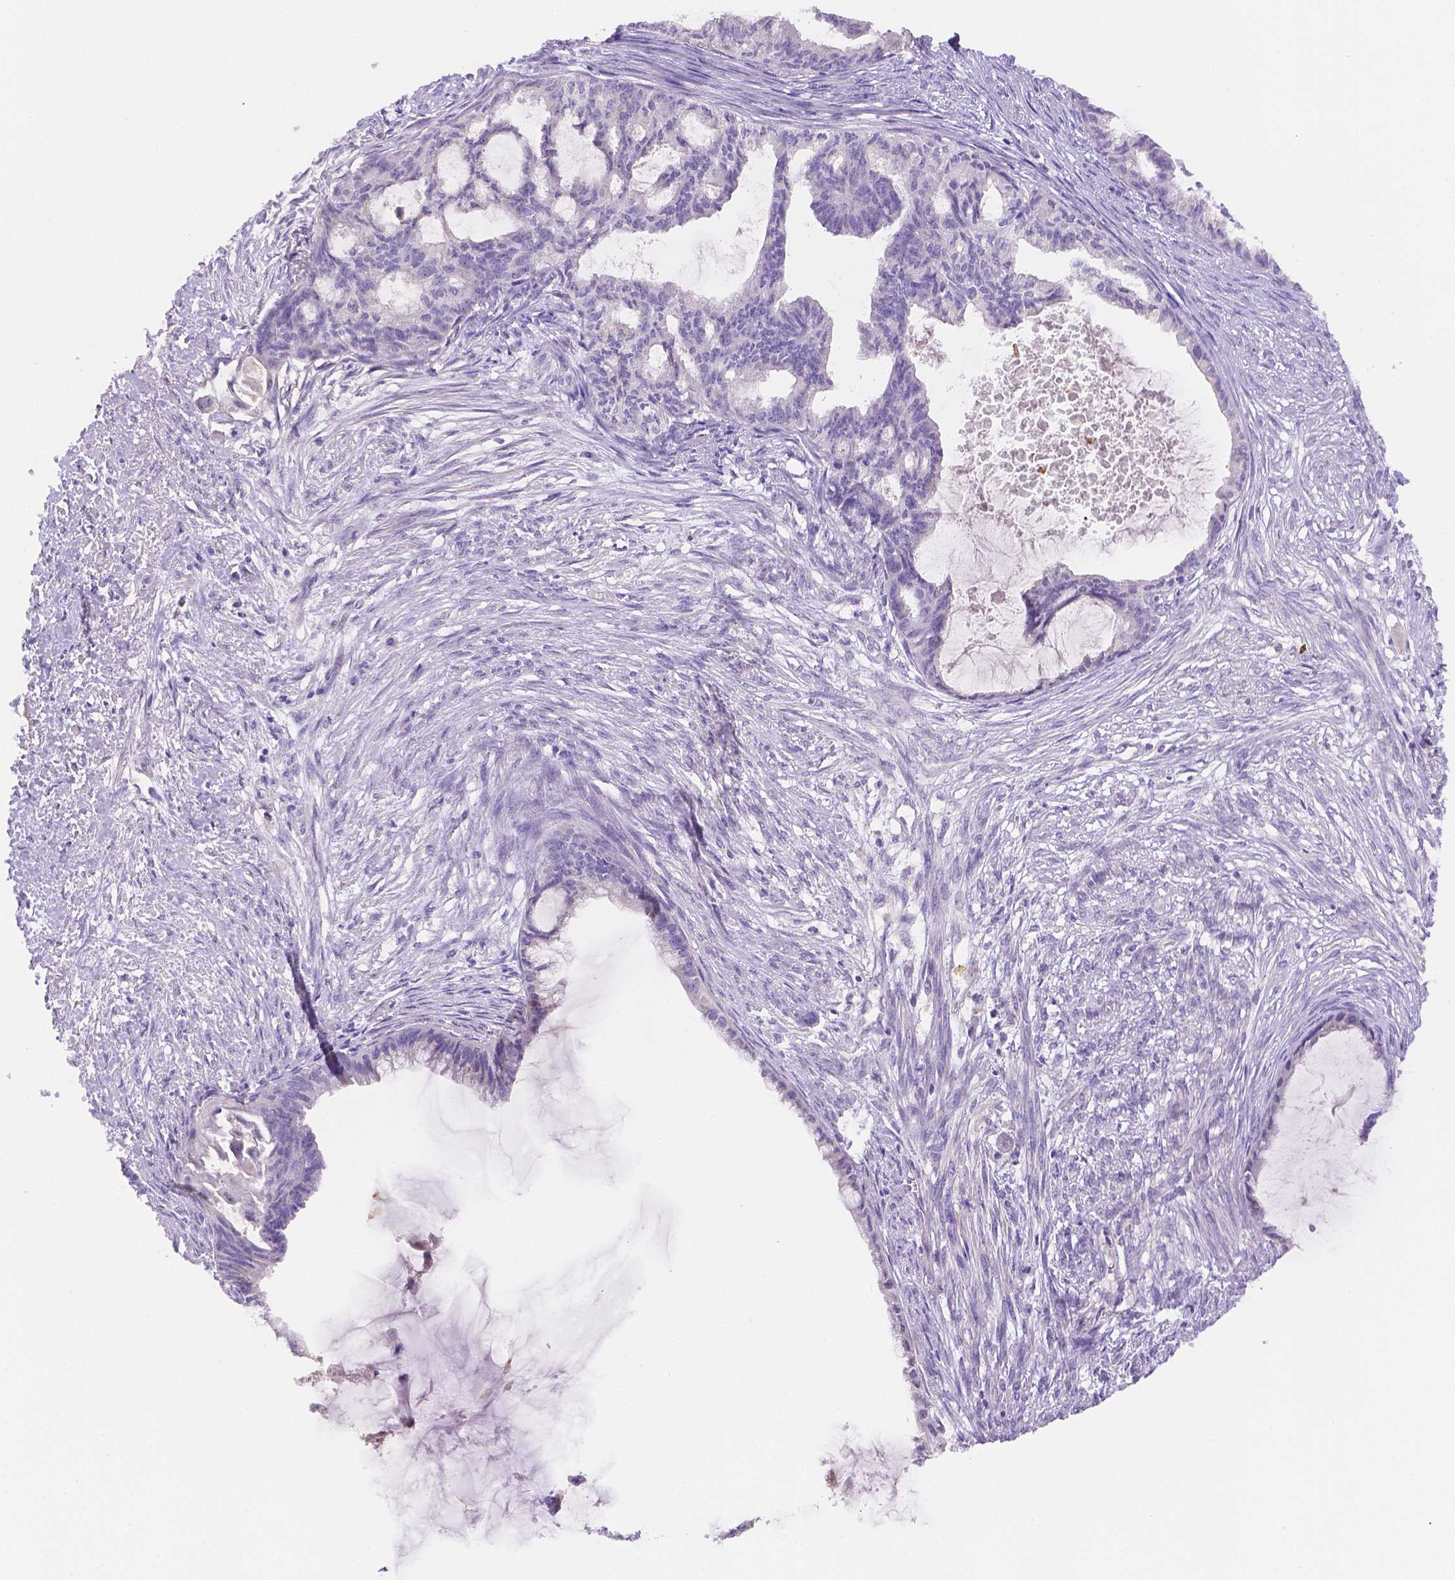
{"staining": {"intensity": "negative", "quantity": "none", "location": "none"}, "tissue": "endometrial cancer", "cell_type": "Tumor cells", "image_type": "cancer", "snomed": [{"axis": "morphology", "description": "Adenocarcinoma, NOS"}, {"axis": "topography", "description": "Endometrium"}], "caption": "DAB (3,3'-diaminobenzidine) immunohistochemical staining of human endometrial cancer (adenocarcinoma) demonstrates no significant expression in tumor cells. Nuclei are stained in blue.", "gene": "NXPE2", "patient": {"sex": "female", "age": 86}}